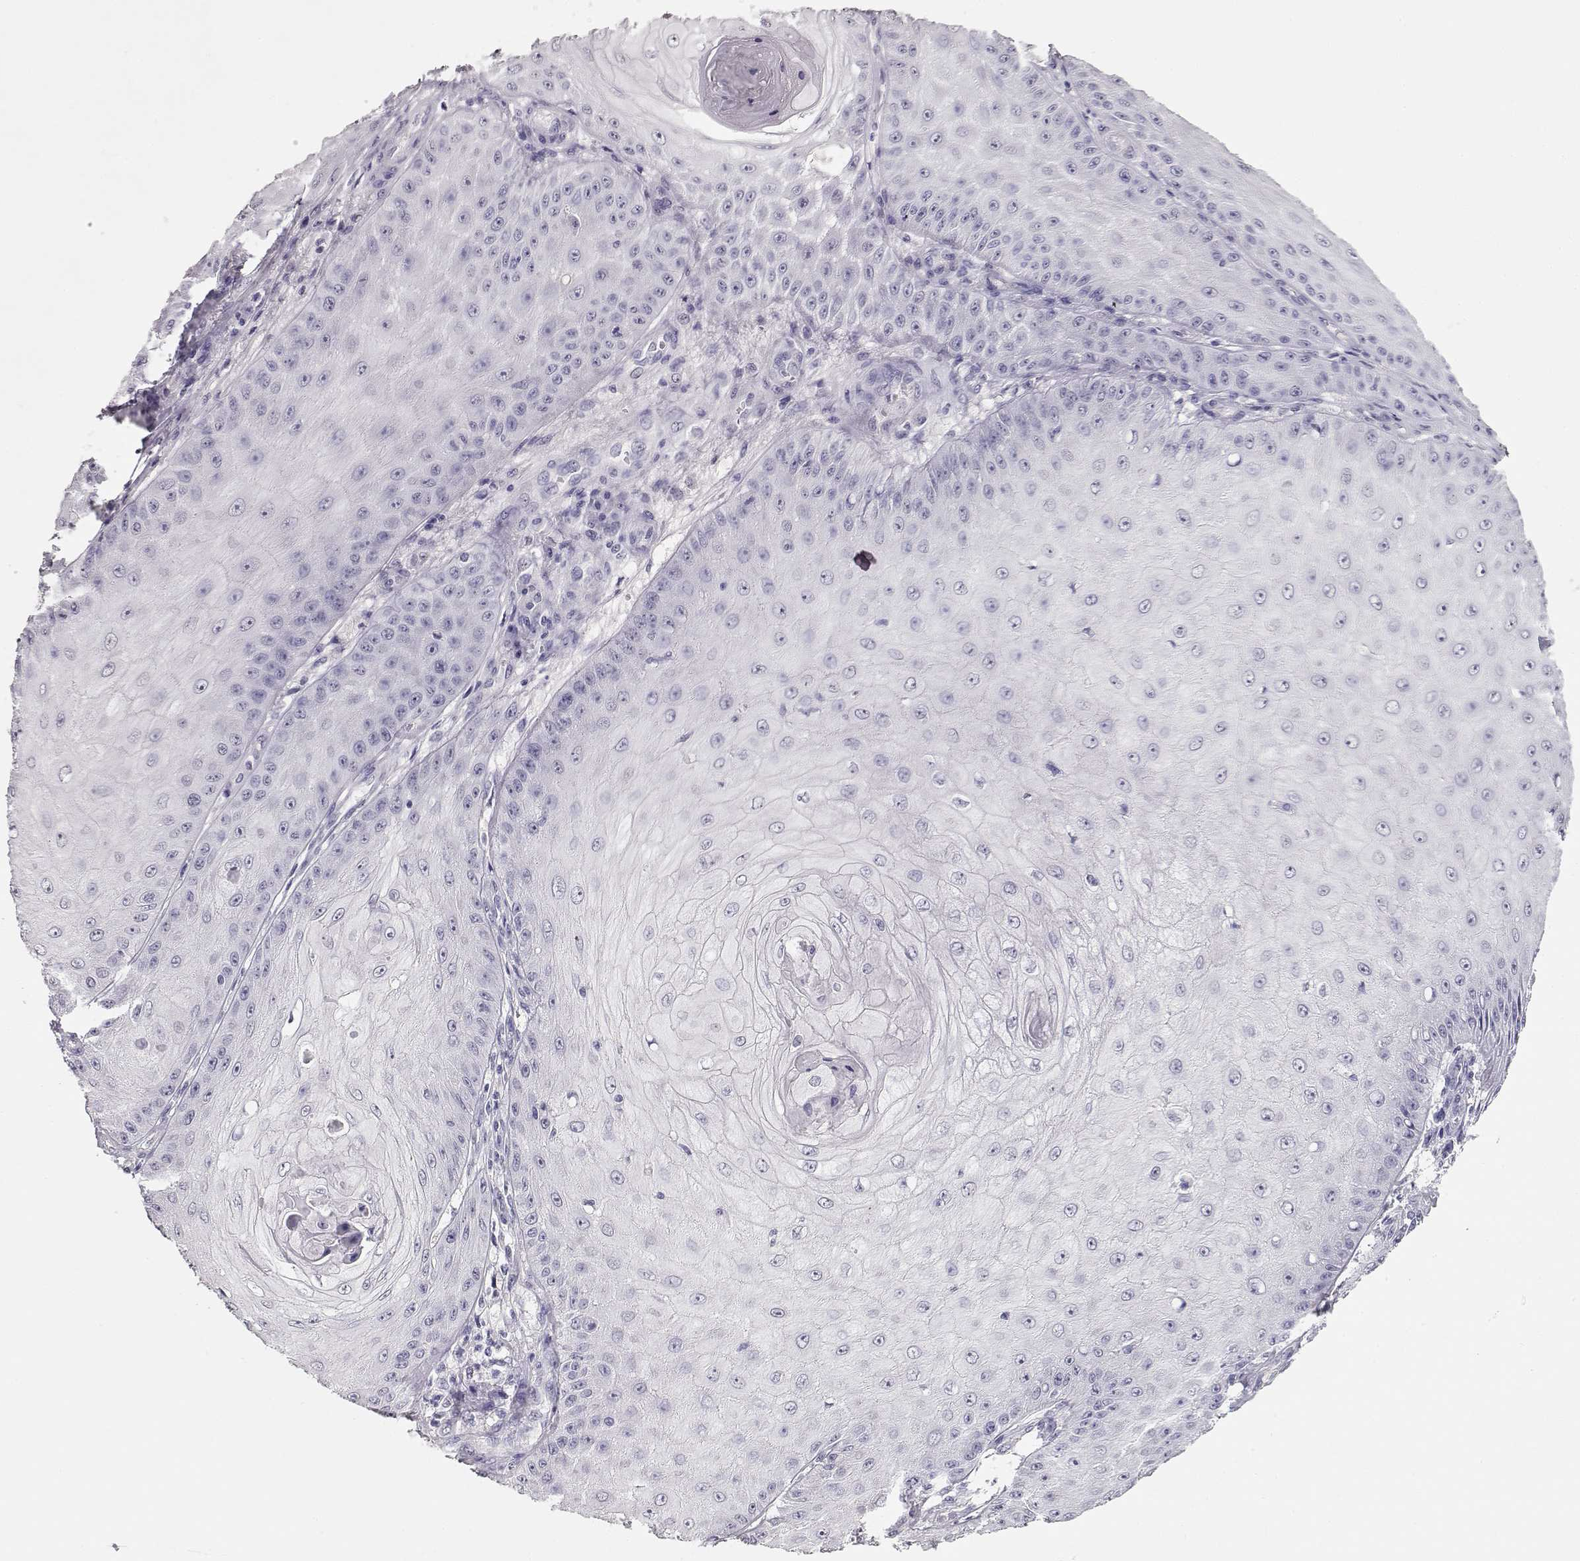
{"staining": {"intensity": "negative", "quantity": "none", "location": "none"}, "tissue": "skin cancer", "cell_type": "Tumor cells", "image_type": "cancer", "snomed": [{"axis": "morphology", "description": "Squamous cell carcinoma, NOS"}, {"axis": "topography", "description": "Skin"}], "caption": "Immunohistochemistry (IHC) histopathology image of neoplastic tissue: skin cancer (squamous cell carcinoma) stained with DAB reveals no significant protein expression in tumor cells.", "gene": "MAGEC1", "patient": {"sex": "male", "age": 70}}